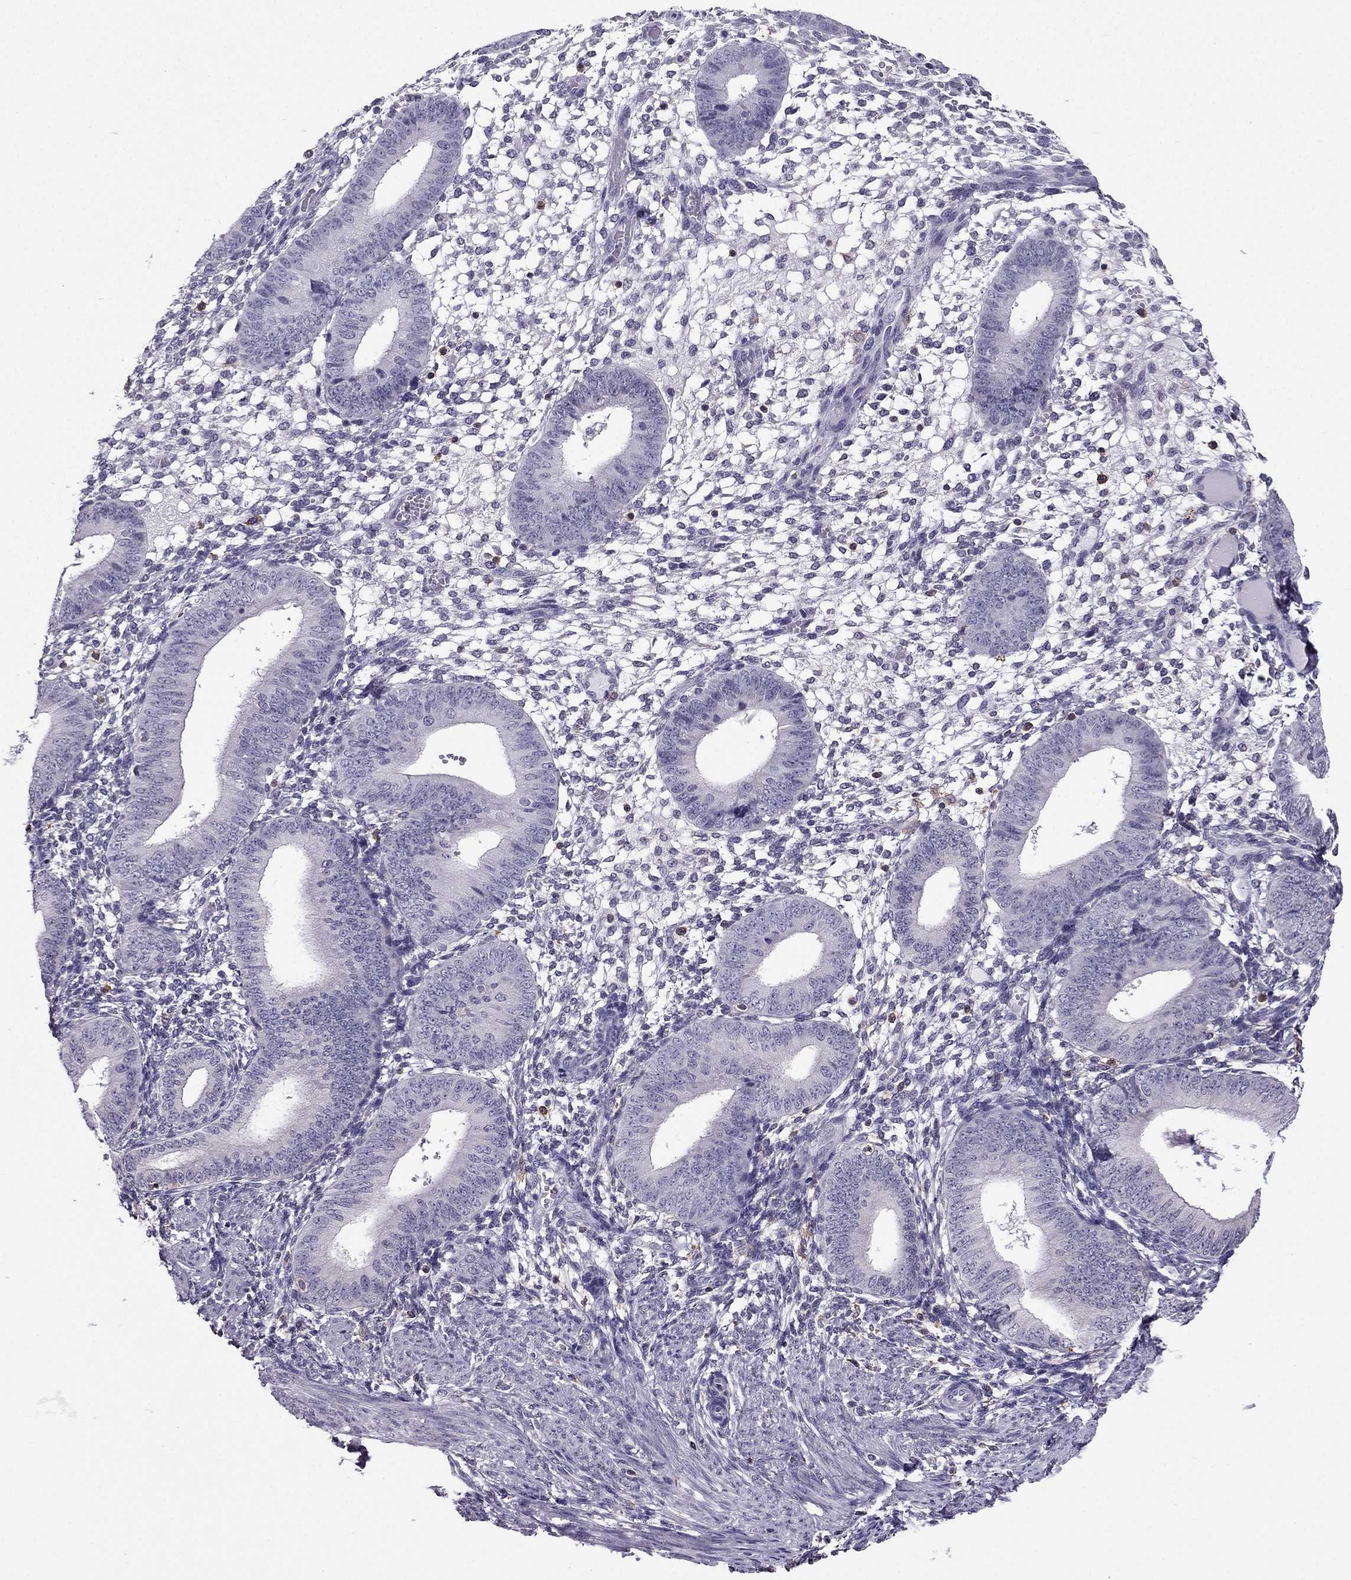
{"staining": {"intensity": "negative", "quantity": "none", "location": "none"}, "tissue": "endometrium", "cell_type": "Cells in endometrial stroma", "image_type": "normal", "snomed": [{"axis": "morphology", "description": "Normal tissue, NOS"}, {"axis": "topography", "description": "Endometrium"}], "caption": "DAB immunohistochemical staining of normal endometrium shows no significant expression in cells in endometrial stroma.", "gene": "CCK", "patient": {"sex": "female", "age": 39}}